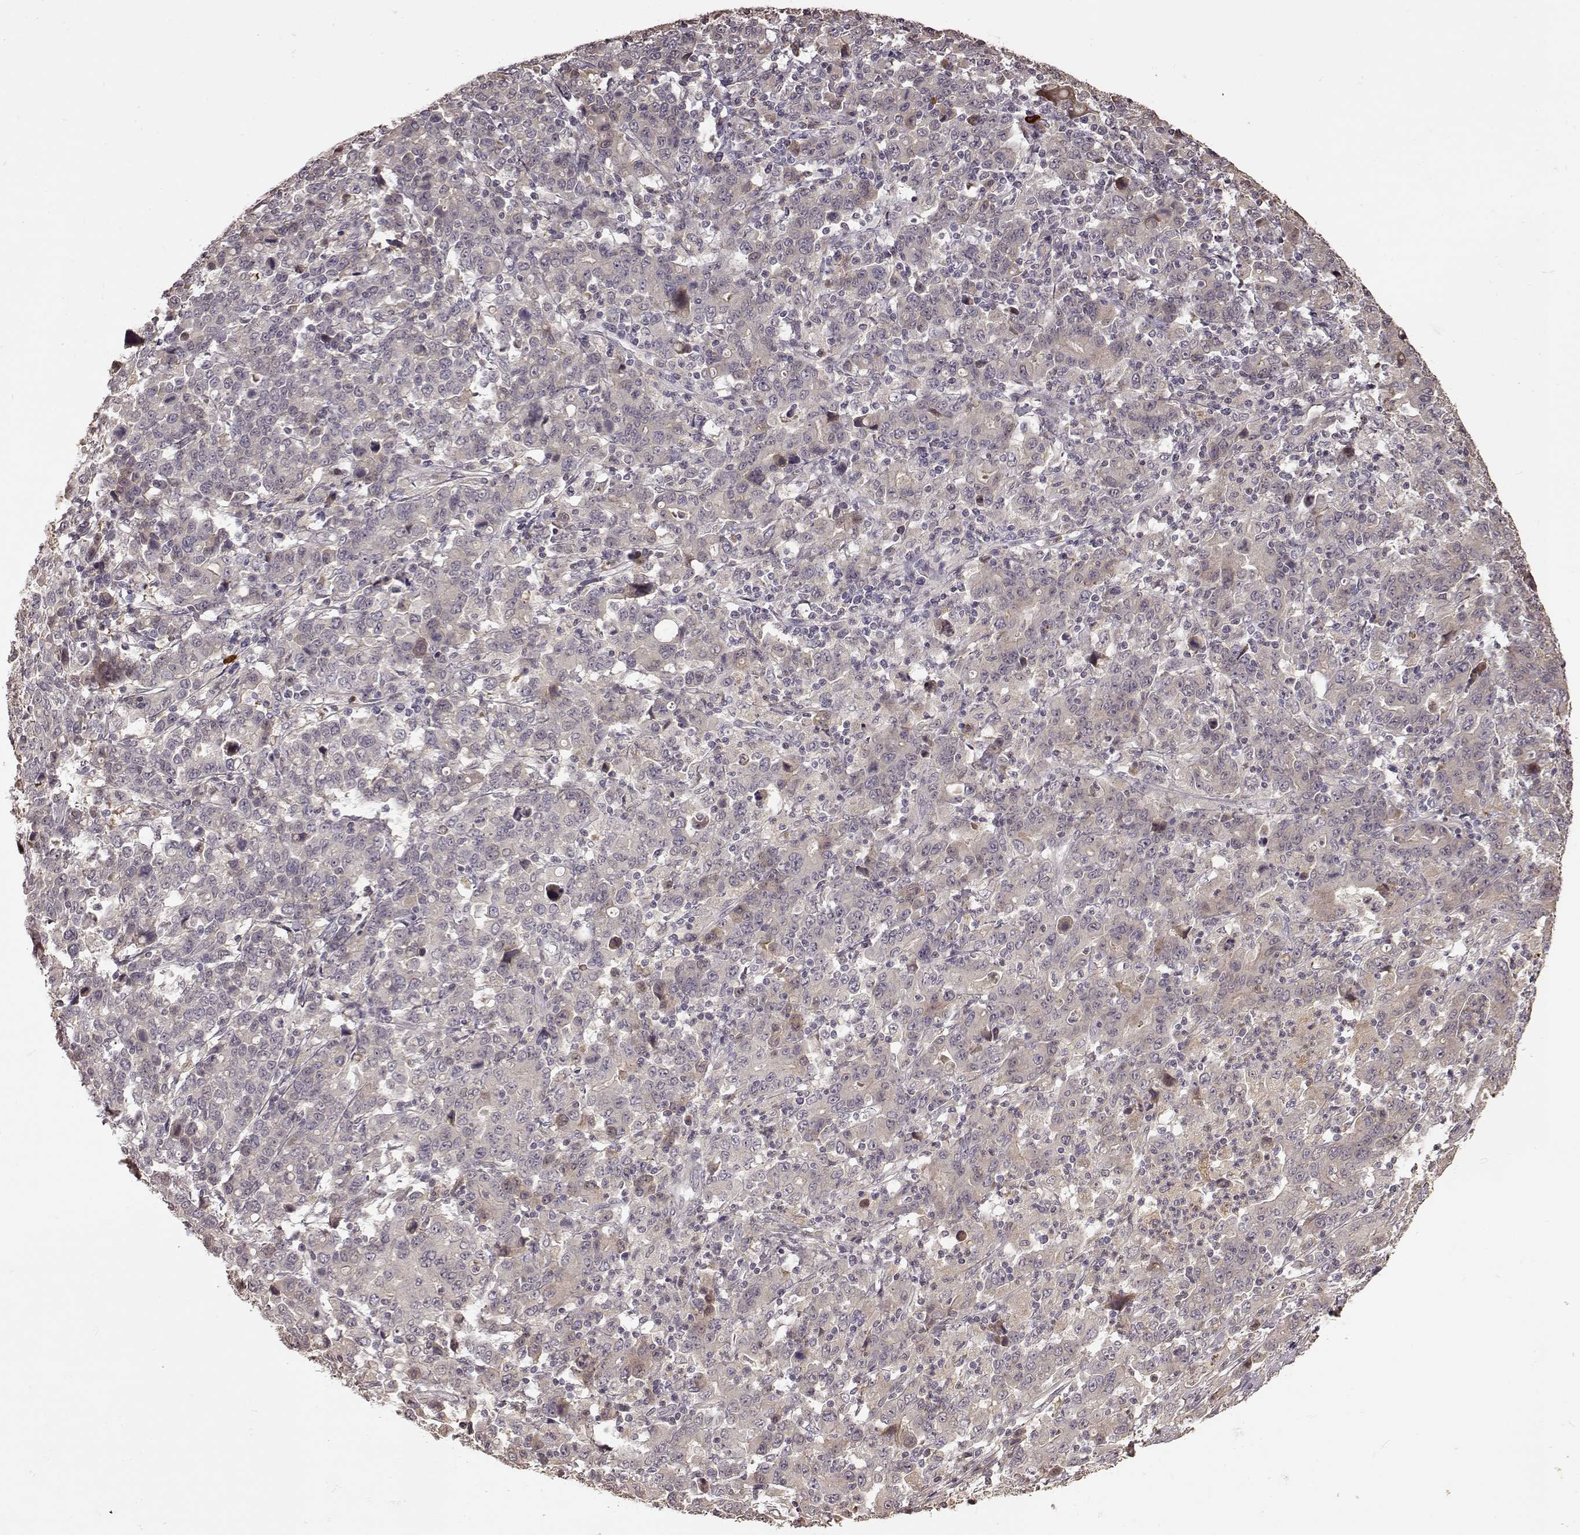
{"staining": {"intensity": "negative", "quantity": "none", "location": "none"}, "tissue": "stomach cancer", "cell_type": "Tumor cells", "image_type": "cancer", "snomed": [{"axis": "morphology", "description": "Adenocarcinoma, NOS"}, {"axis": "topography", "description": "Stomach, upper"}], "caption": "Protein analysis of stomach cancer (adenocarcinoma) demonstrates no significant staining in tumor cells.", "gene": "CRB1", "patient": {"sex": "male", "age": 69}}